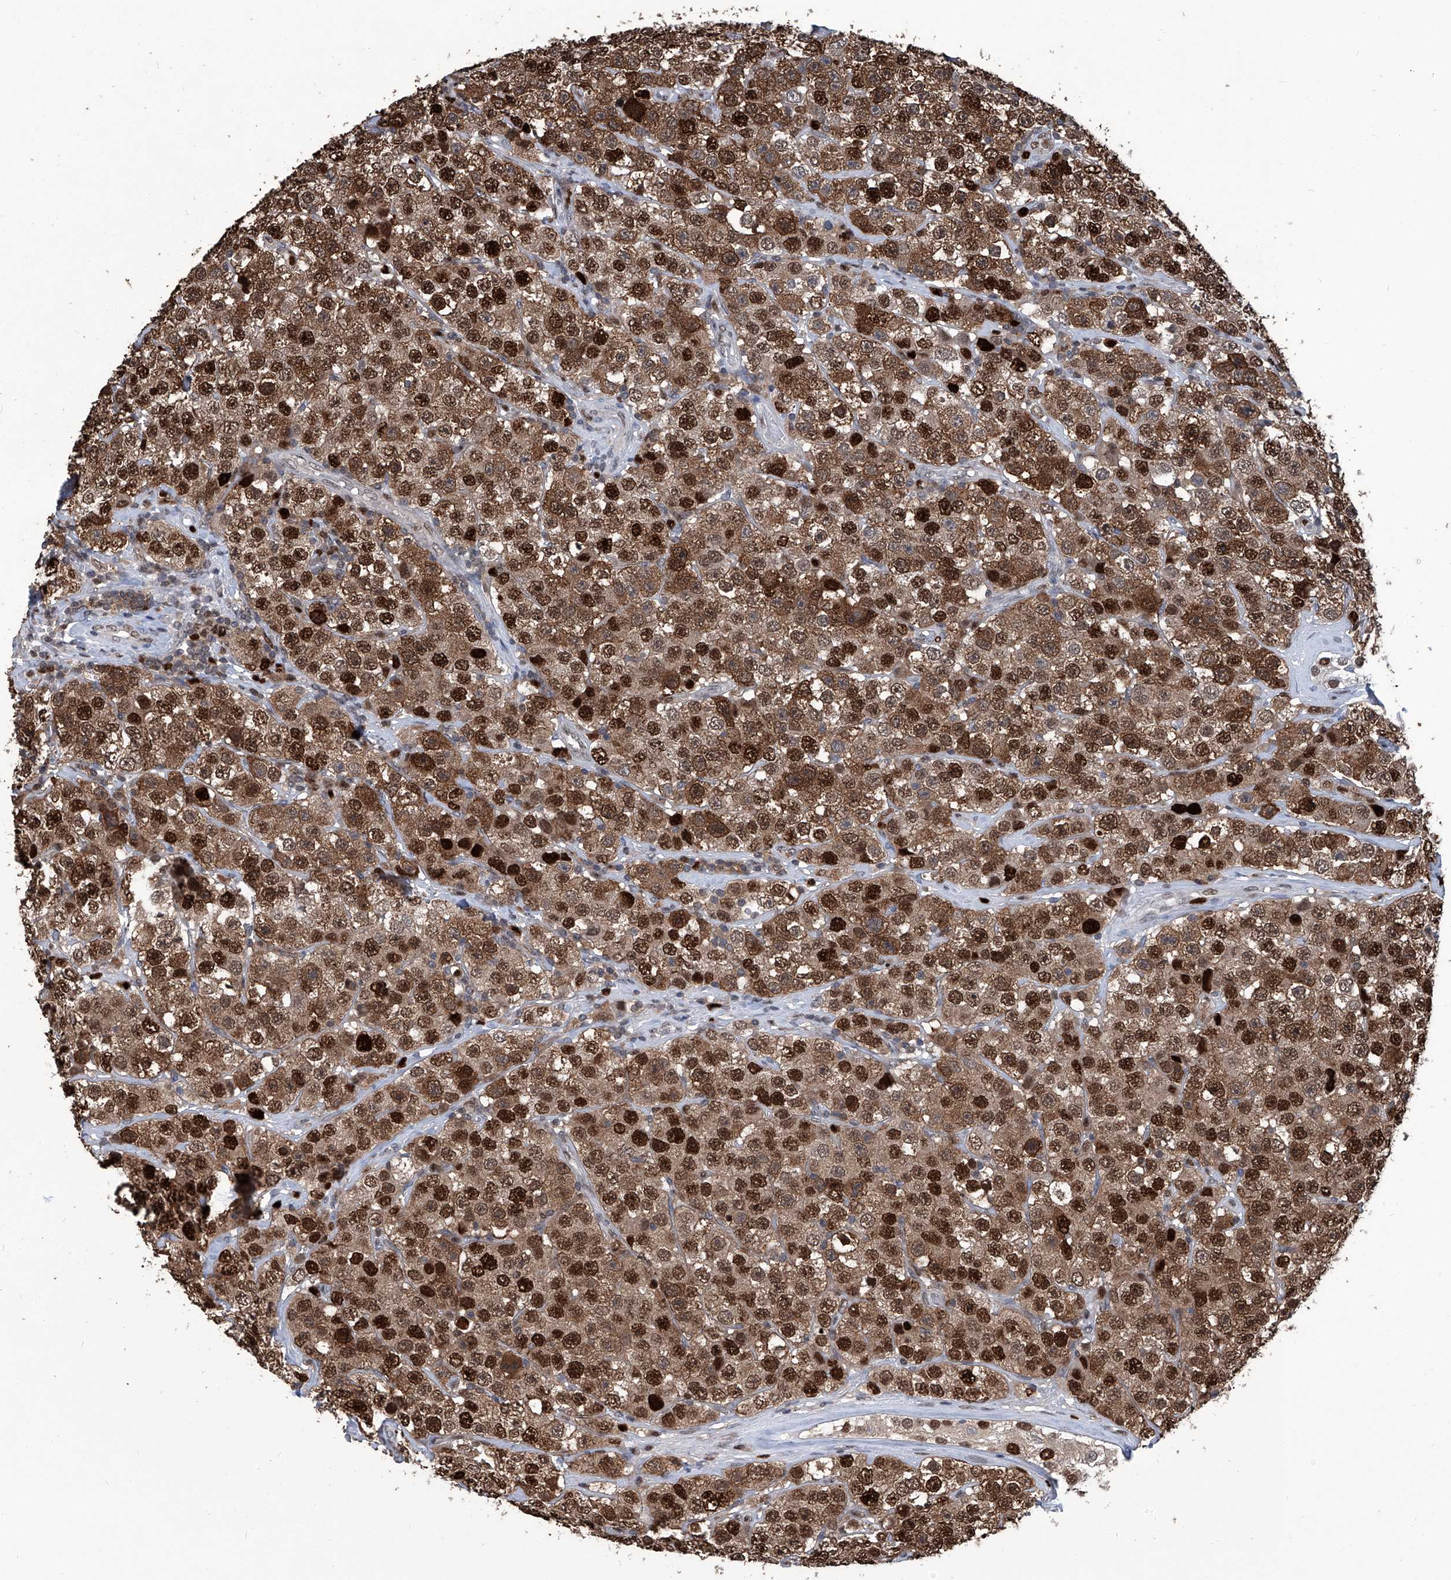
{"staining": {"intensity": "strong", "quantity": ">75%", "location": "cytoplasmic/membranous,nuclear"}, "tissue": "testis cancer", "cell_type": "Tumor cells", "image_type": "cancer", "snomed": [{"axis": "morphology", "description": "Seminoma, NOS"}, {"axis": "topography", "description": "Testis"}], "caption": "A high amount of strong cytoplasmic/membranous and nuclear positivity is seen in about >75% of tumor cells in testis seminoma tissue. (DAB IHC with brightfield microscopy, high magnification).", "gene": "PCNA", "patient": {"sex": "male", "age": 28}}